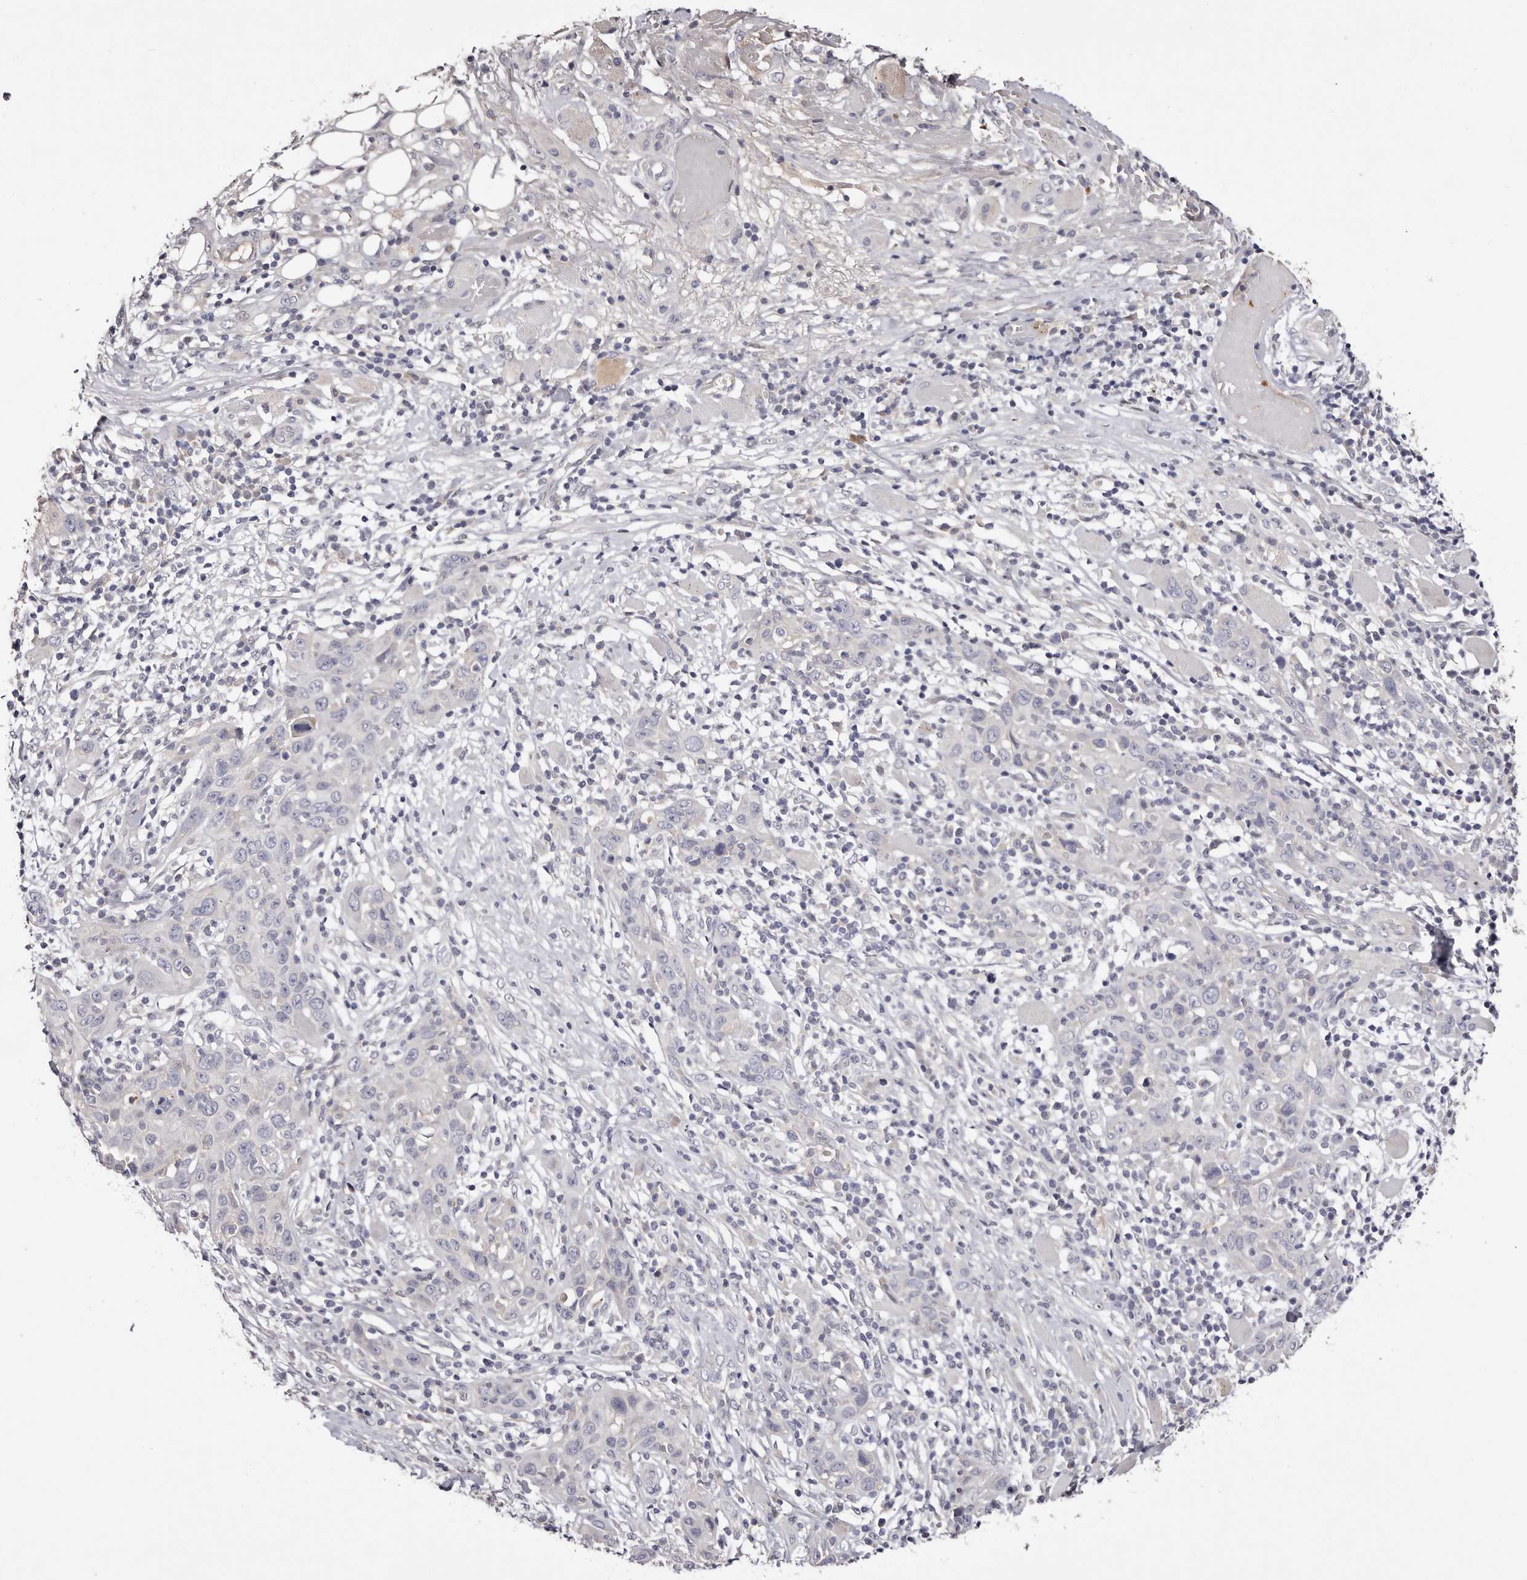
{"staining": {"intensity": "negative", "quantity": "none", "location": "none"}, "tissue": "skin cancer", "cell_type": "Tumor cells", "image_type": "cancer", "snomed": [{"axis": "morphology", "description": "Squamous cell carcinoma, NOS"}, {"axis": "topography", "description": "Skin"}], "caption": "IHC image of human skin cancer stained for a protein (brown), which demonstrates no positivity in tumor cells.", "gene": "LMLN", "patient": {"sex": "female", "age": 88}}